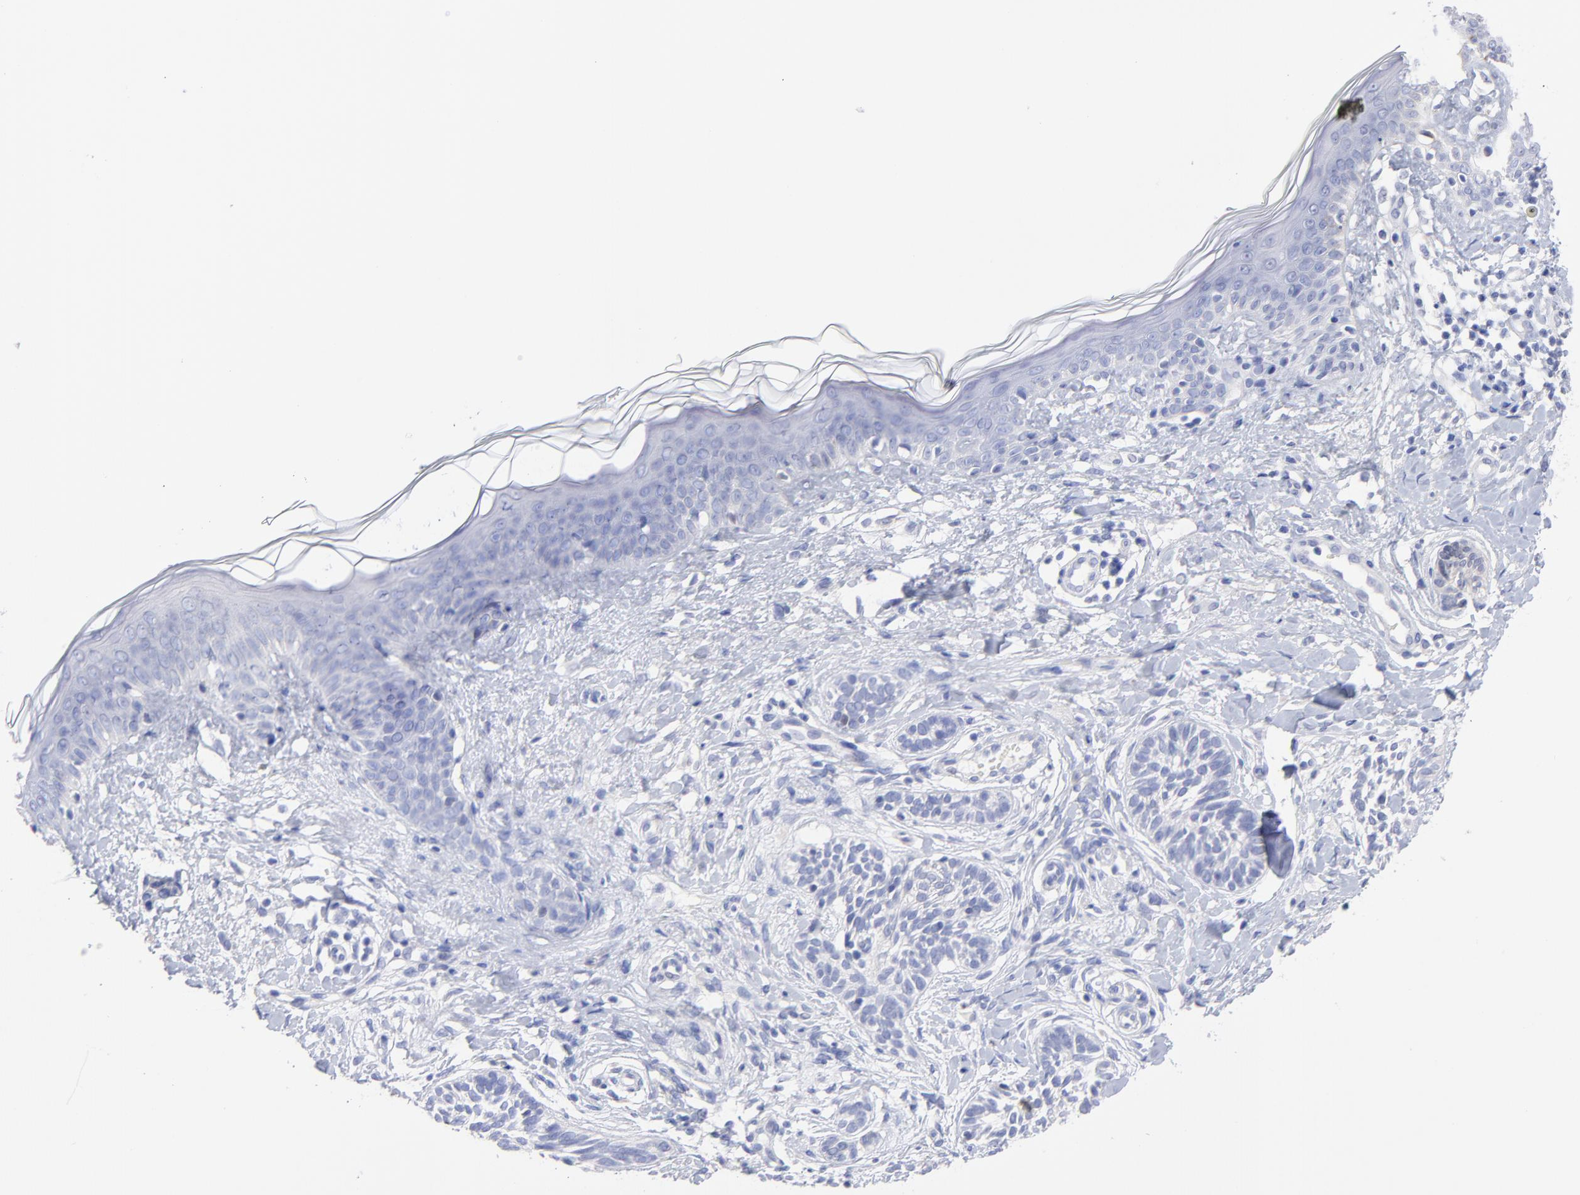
{"staining": {"intensity": "negative", "quantity": "none", "location": "none"}, "tissue": "skin cancer", "cell_type": "Tumor cells", "image_type": "cancer", "snomed": [{"axis": "morphology", "description": "Normal tissue, NOS"}, {"axis": "morphology", "description": "Basal cell carcinoma"}, {"axis": "topography", "description": "Skin"}], "caption": "Image shows no significant protein positivity in tumor cells of skin cancer.", "gene": "CFAP57", "patient": {"sex": "male", "age": 63}}